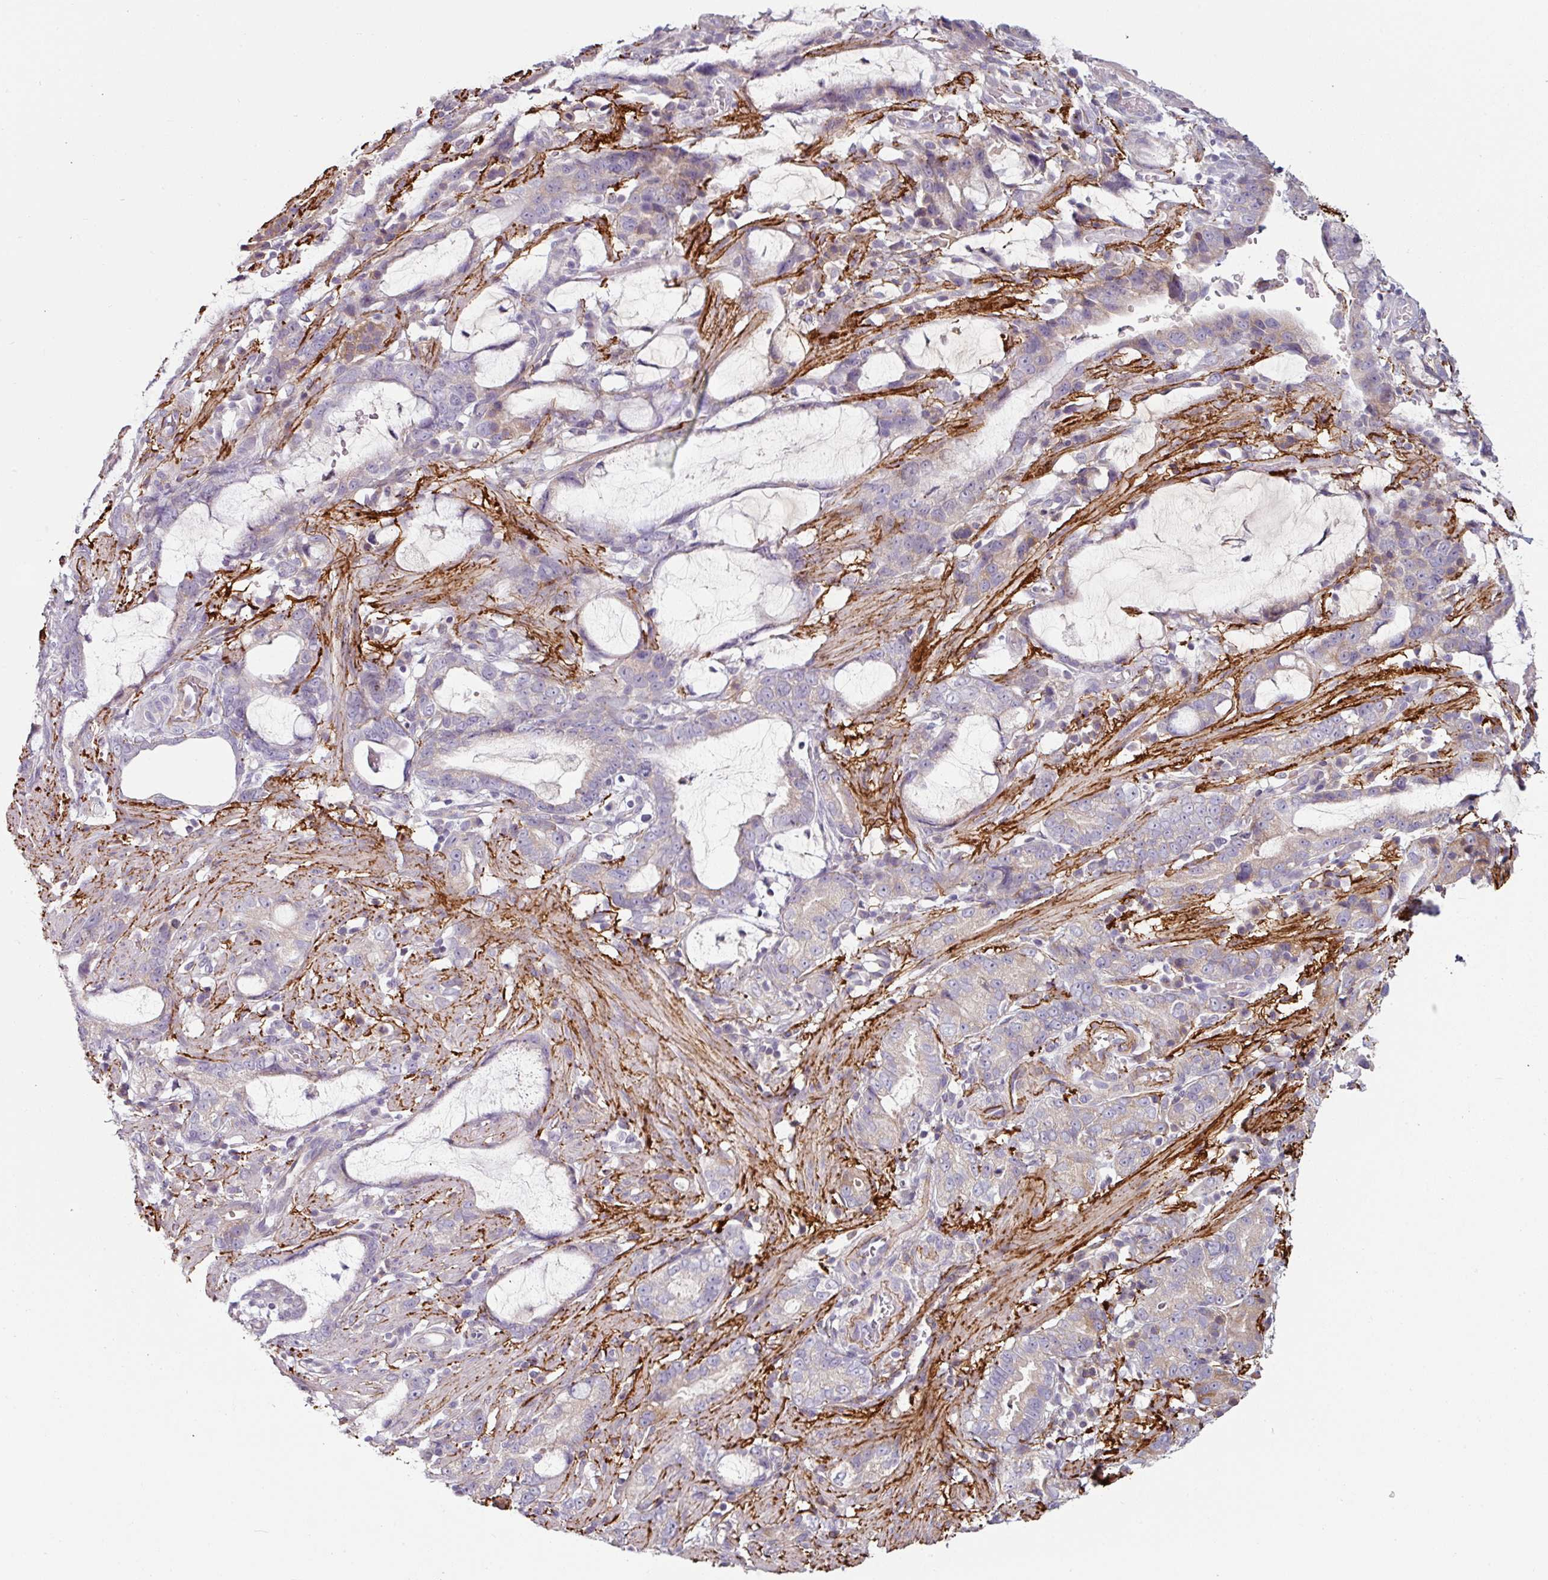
{"staining": {"intensity": "weak", "quantity": "<25%", "location": "cytoplasmic/membranous"}, "tissue": "stomach cancer", "cell_type": "Tumor cells", "image_type": "cancer", "snomed": [{"axis": "morphology", "description": "Adenocarcinoma, NOS"}, {"axis": "topography", "description": "Stomach"}], "caption": "High magnification brightfield microscopy of adenocarcinoma (stomach) stained with DAB (brown) and counterstained with hematoxylin (blue): tumor cells show no significant staining.", "gene": "MTMR14", "patient": {"sex": "male", "age": 55}}